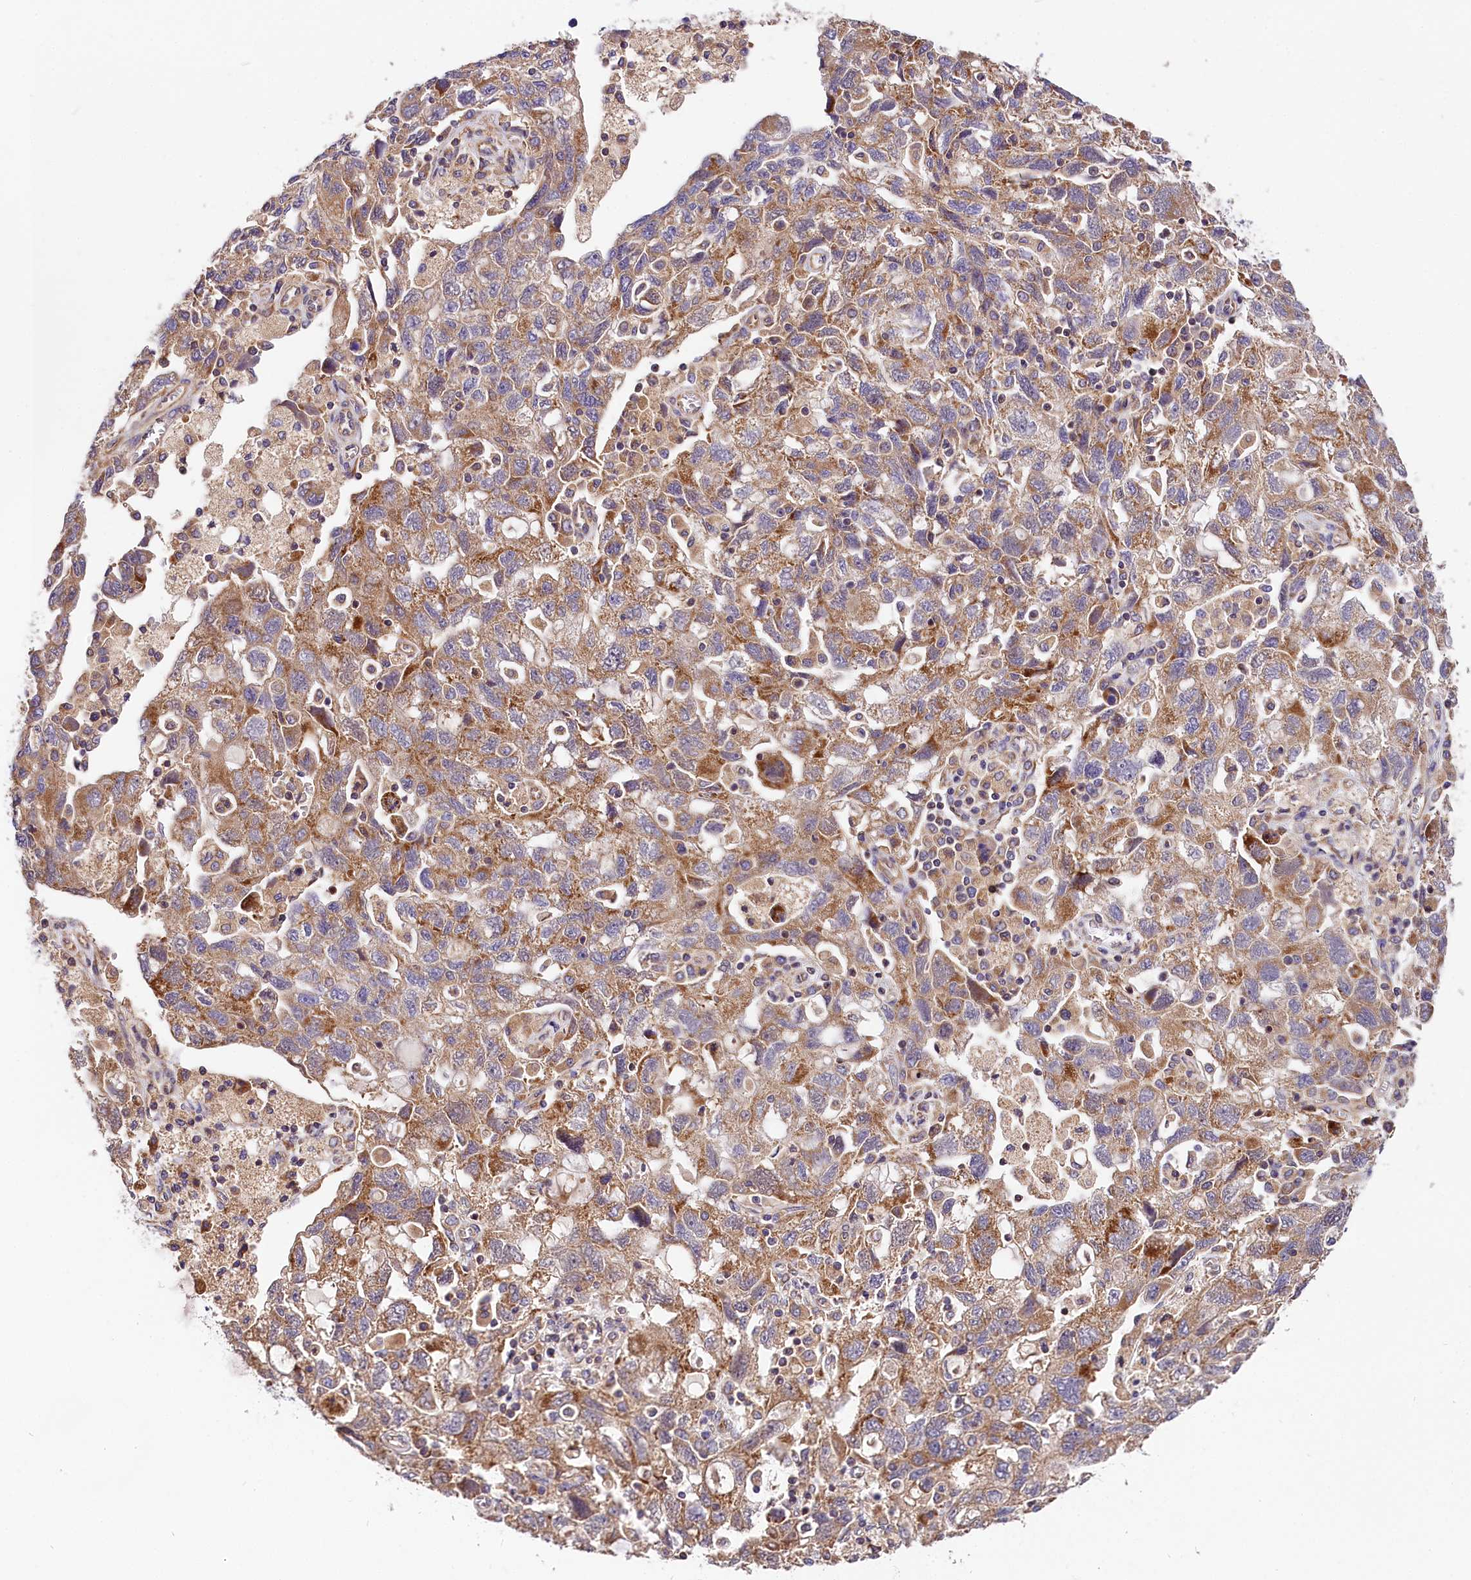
{"staining": {"intensity": "moderate", "quantity": ">75%", "location": "cytoplasmic/membranous"}, "tissue": "ovarian cancer", "cell_type": "Tumor cells", "image_type": "cancer", "snomed": [{"axis": "morphology", "description": "Carcinoma, NOS"}, {"axis": "morphology", "description": "Cystadenocarcinoma, serous, NOS"}, {"axis": "topography", "description": "Ovary"}], "caption": "The immunohistochemical stain labels moderate cytoplasmic/membranous expression in tumor cells of ovarian cancer tissue. (Brightfield microscopy of DAB IHC at high magnification).", "gene": "SPG11", "patient": {"sex": "female", "age": 69}}